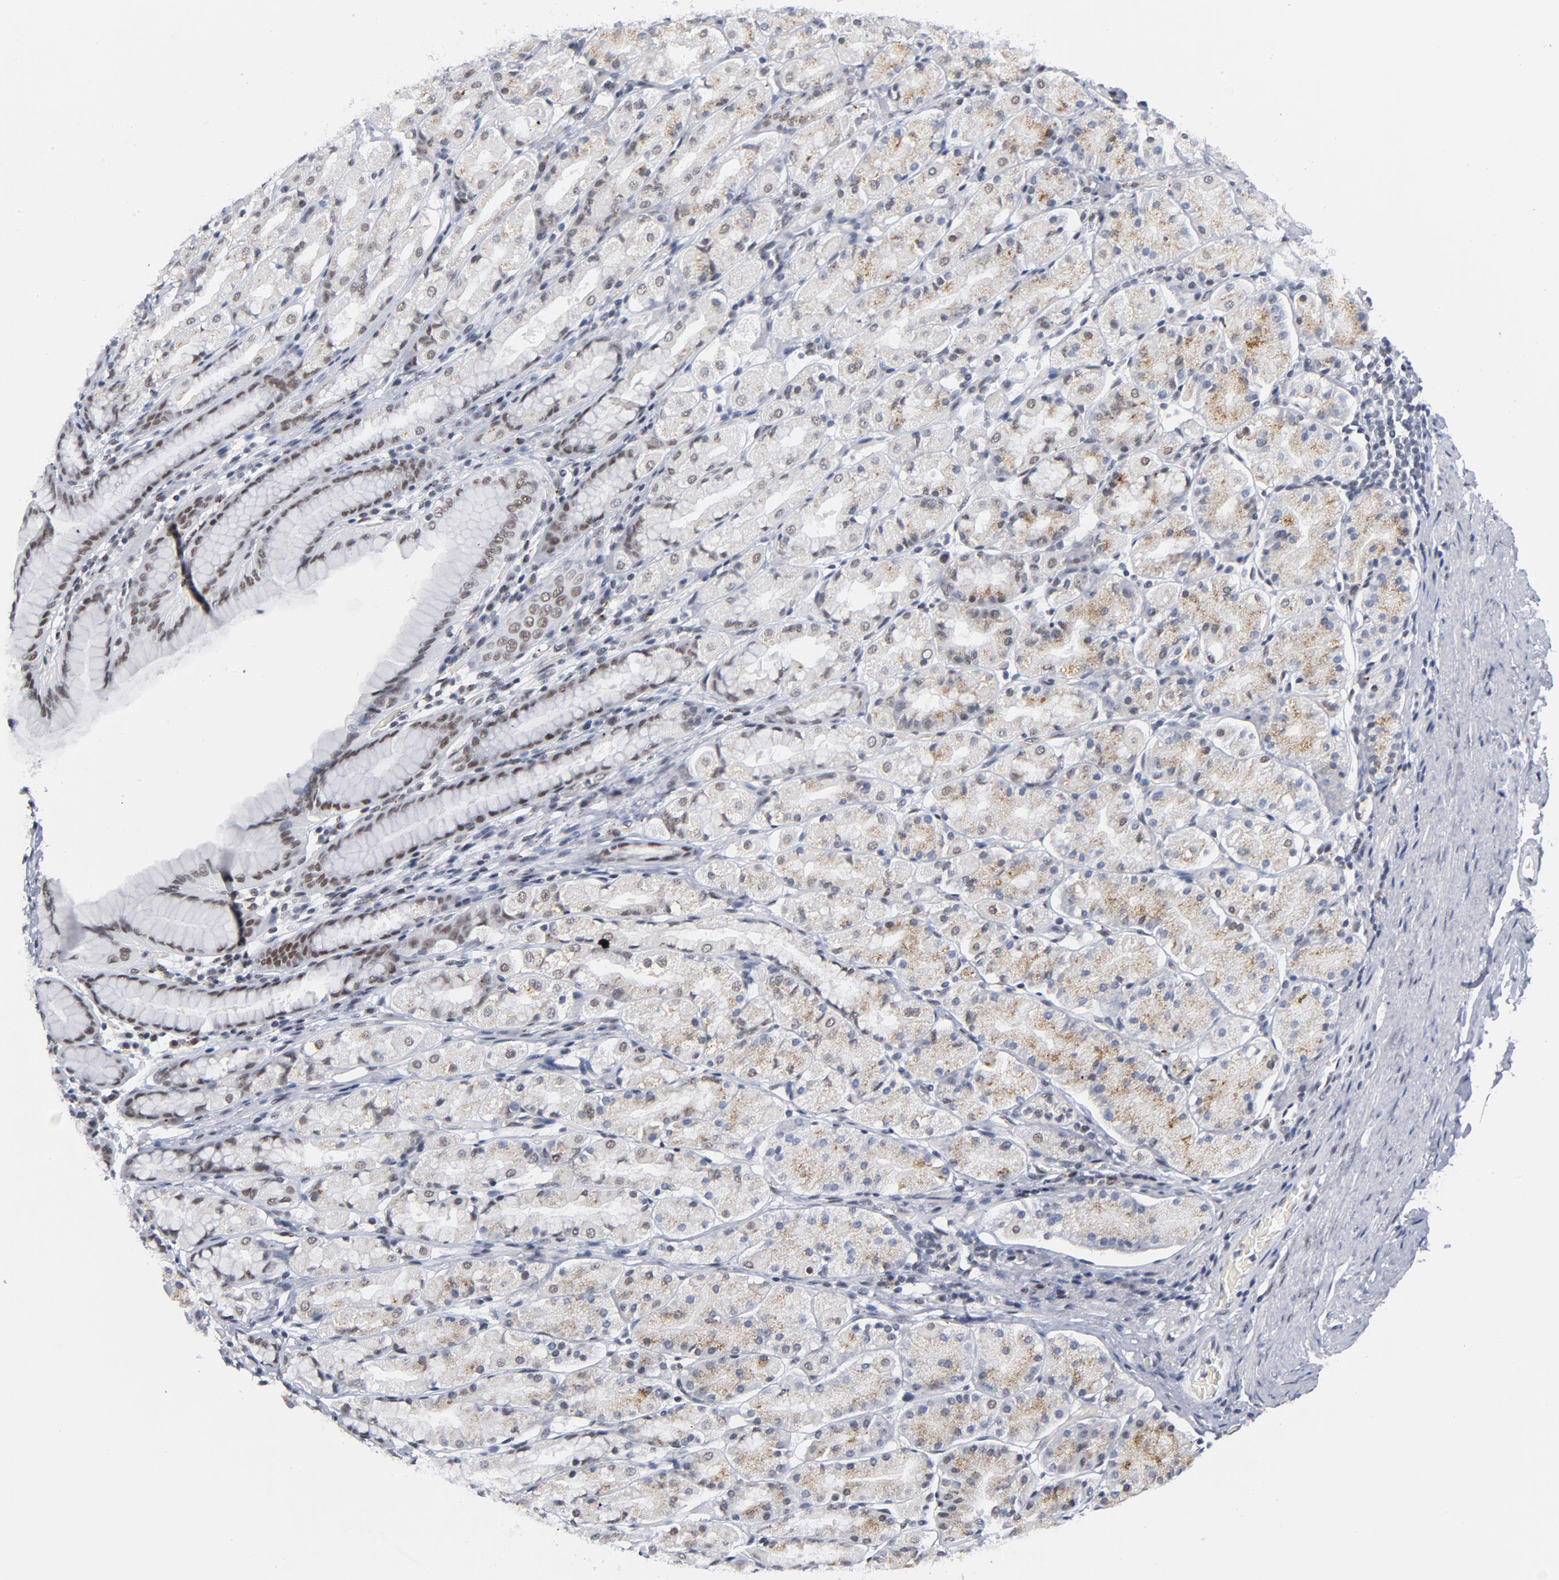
{"staining": {"intensity": "moderate", "quantity": "25%-75%", "location": "cytoplasmic/membranous,nuclear"}, "tissue": "stomach", "cell_type": "Glandular cells", "image_type": "normal", "snomed": [{"axis": "morphology", "description": "Normal tissue, NOS"}, {"axis": "topography", "description": "Stomach, upper"}], "caption": "Moderate cytoplasmic/membranous,nuclear staining for a protein is appreciated in approximately 25%-75% of glandular cells of normal stomach using IHC.", "gene": "BAP1", "patient": {"sex": "male", "age": 68}}